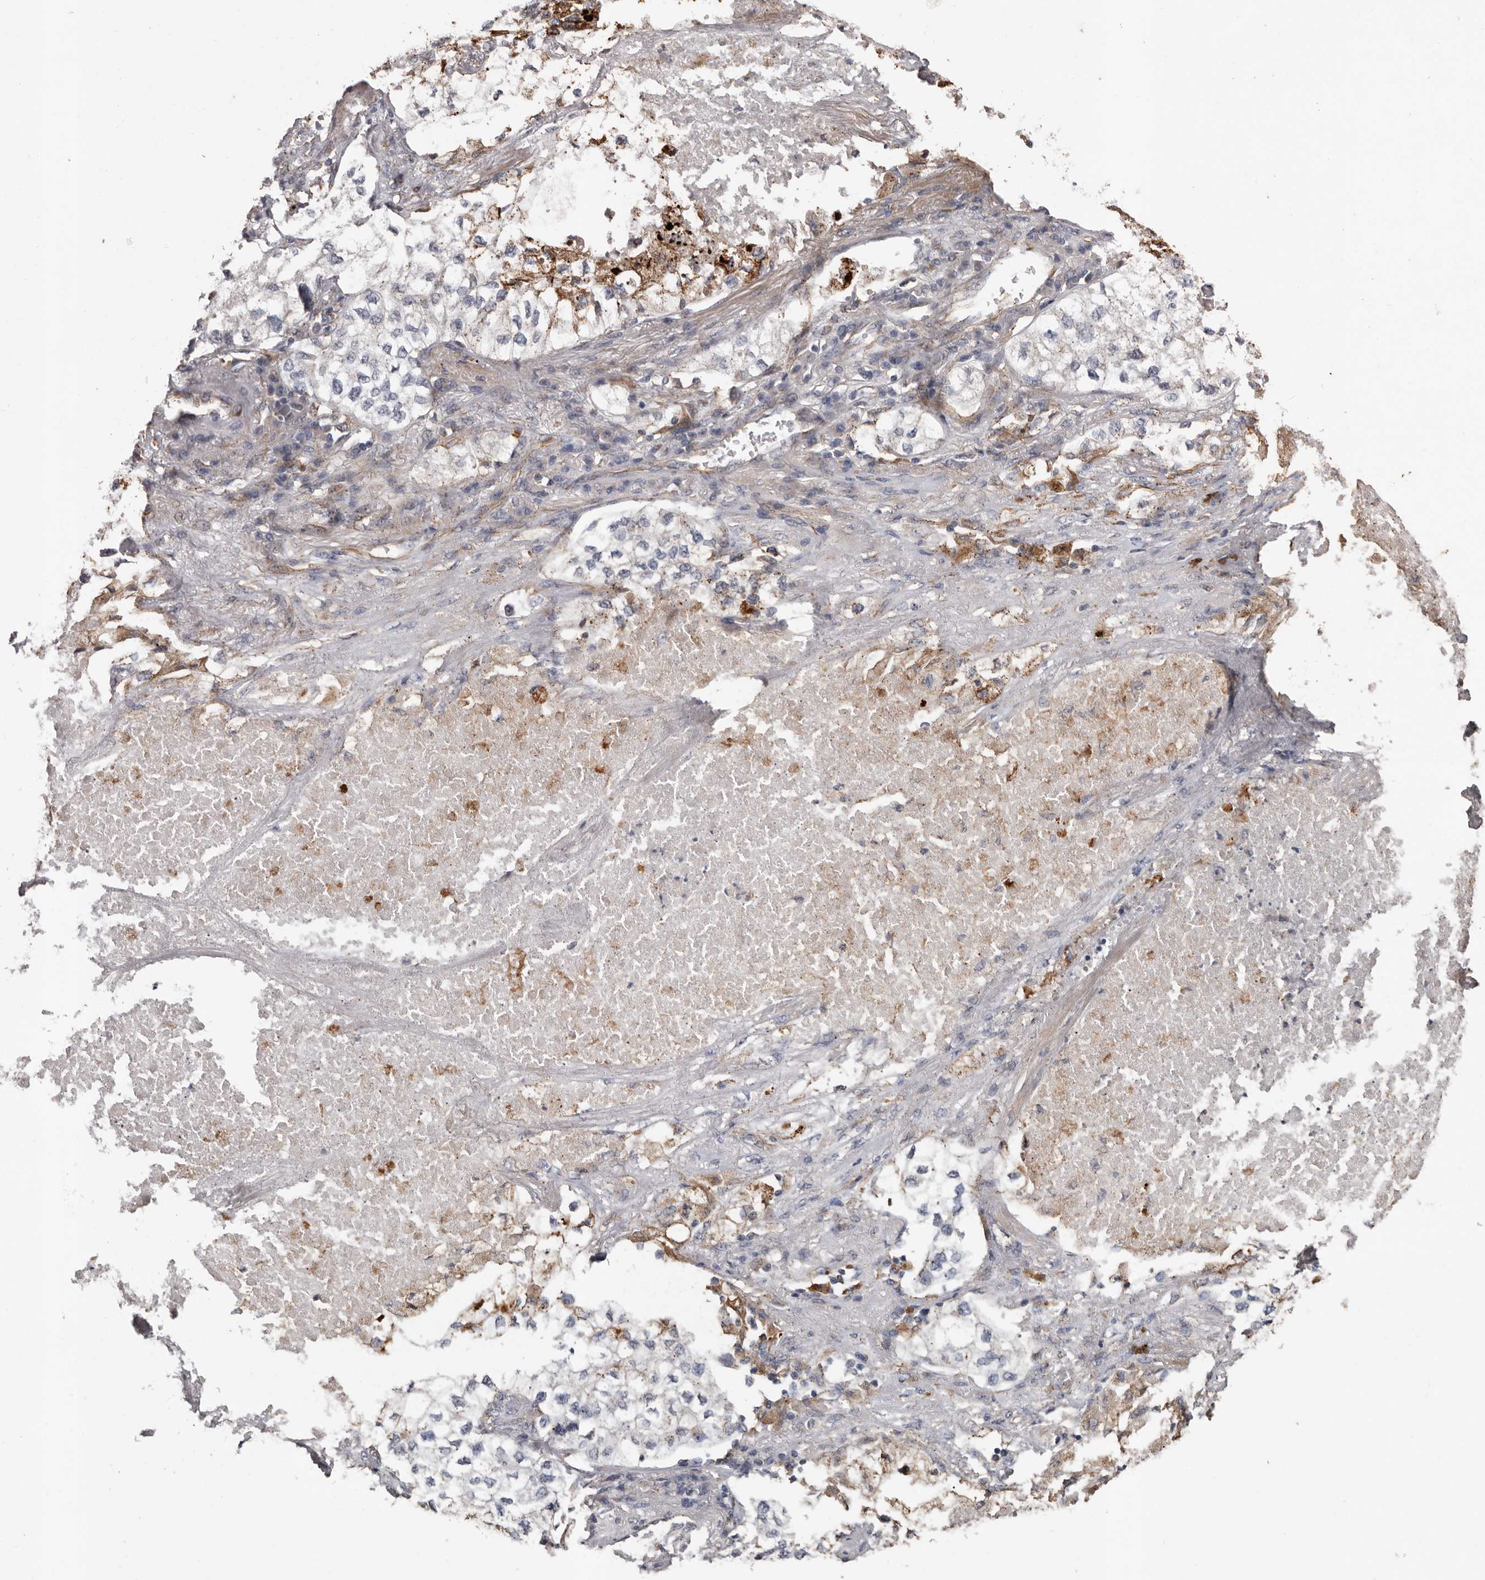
{"staining": {"intensity": "negative", "quantity": "none", "location": "none"}, "tissue": "lung cancer", "cell_type": "Tumor cells", "image_type": "cancer", "snomed": [{"axis": "morphology", "description": "Adenocarcinoma, NOS"}, {"axis": "topography", "description": "Lung"}], "caption": "The IHC micrograph has no significant positivity in tumor cells of adenocarcinoma (lung) tissue.", "gene": "BRAT1", "patient": {"sex": "male", "age": 63}}